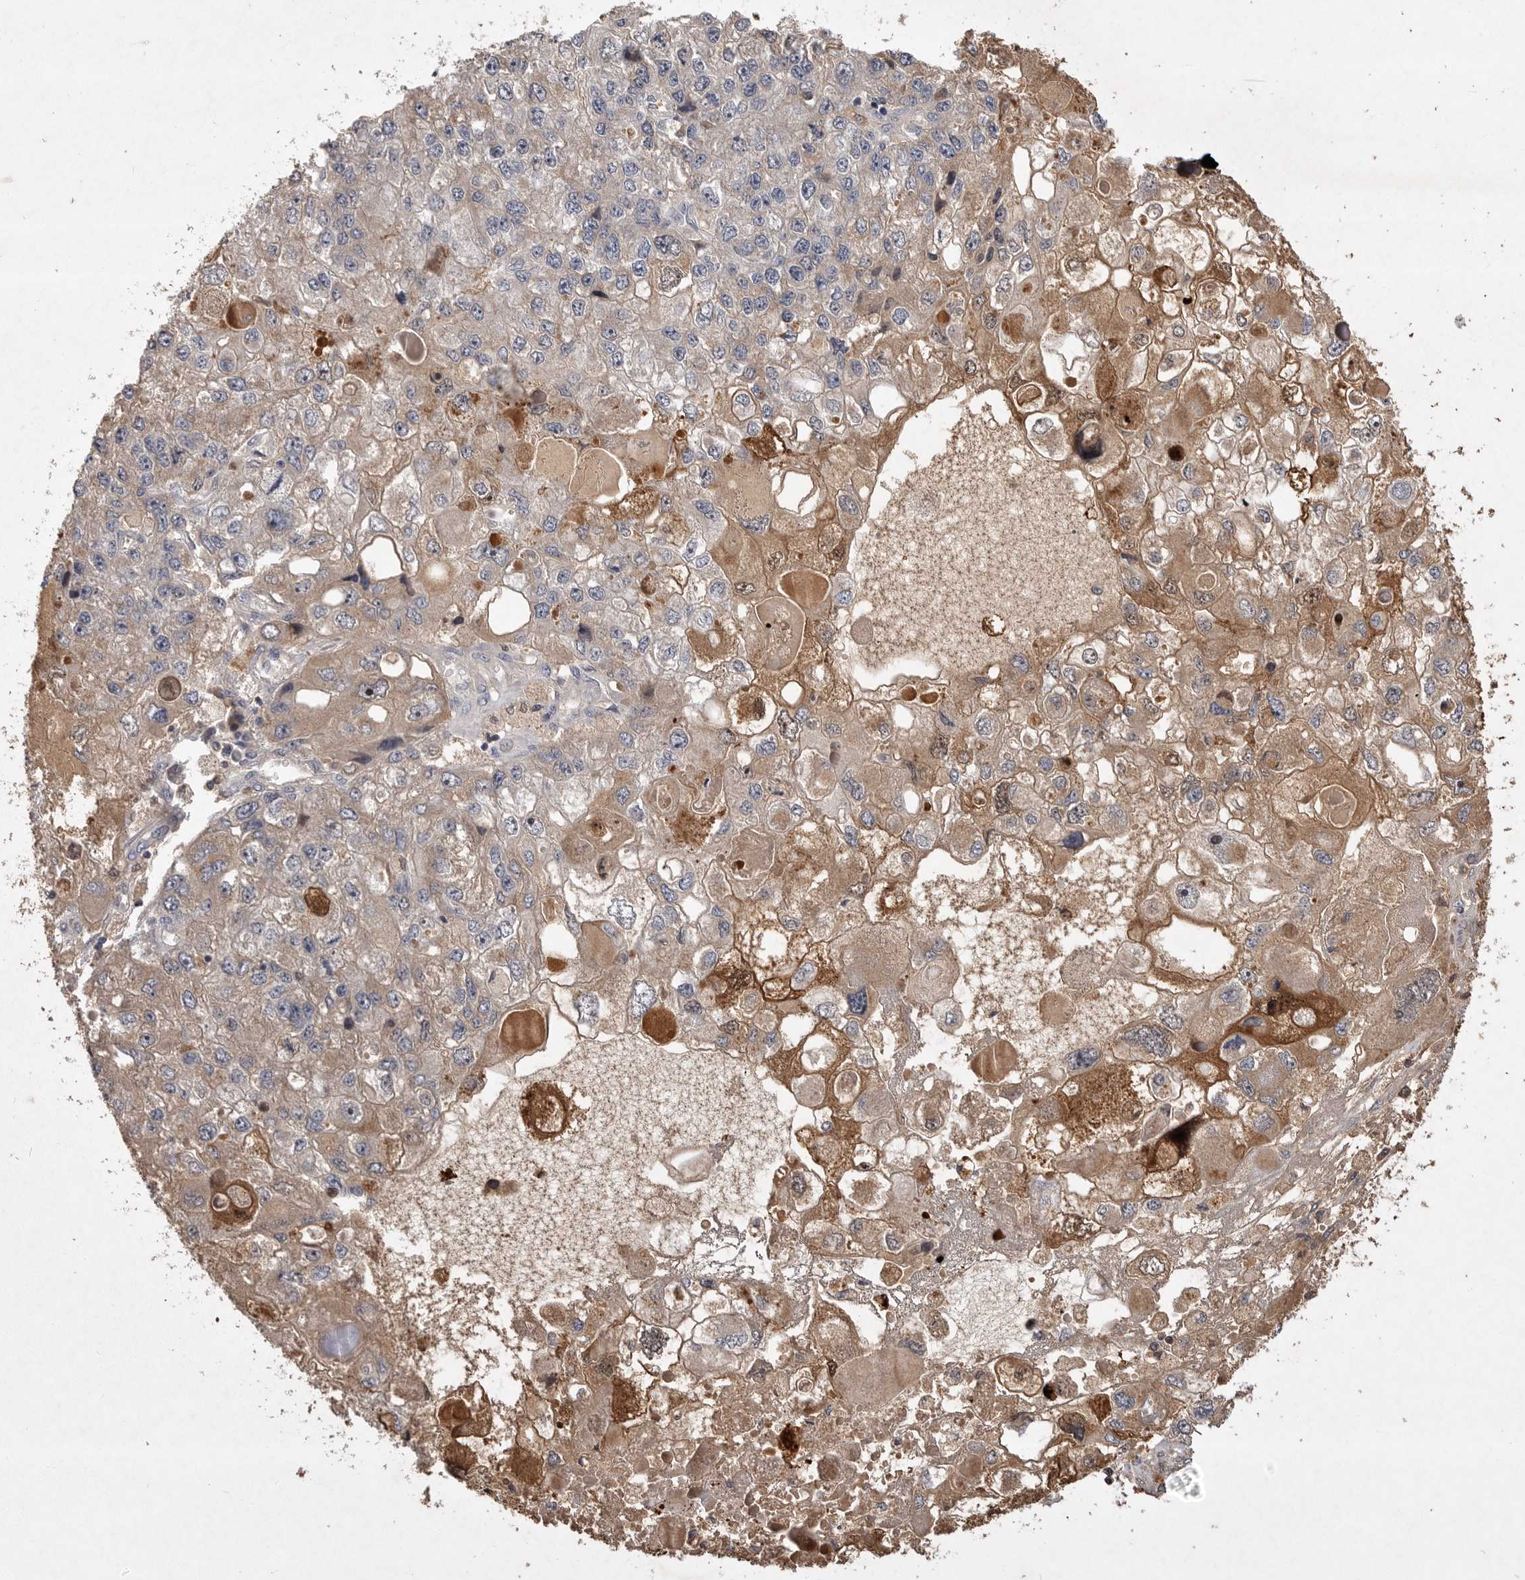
{"staining": {"intensity": "moderate", "quantity": "25%-75%", "location": "cytoplasmic/membranous"}, "tissue": "endometrial cancer", "cell_type": "Tumor cells", "image_type": "cancer", "snomed": [{"axis": "morphology", "description": "Adenocarcinoma, NOS"}, {"axis": "topography", "description": "Endometrium"}], "caption": "Adenocarcinoma (endometrial) was stained to show a protein in brown. There is medium levels of moderate cytoplasmic/membranous positivity in about 25%-75% of tumor cells. The staining is performed using DAB brown chromogen to label protein expression. The nuclei are counter-stained blue using hematoxylin.", "gene": "VN1R4", "patient": {"sex": "female", "age": 49}}